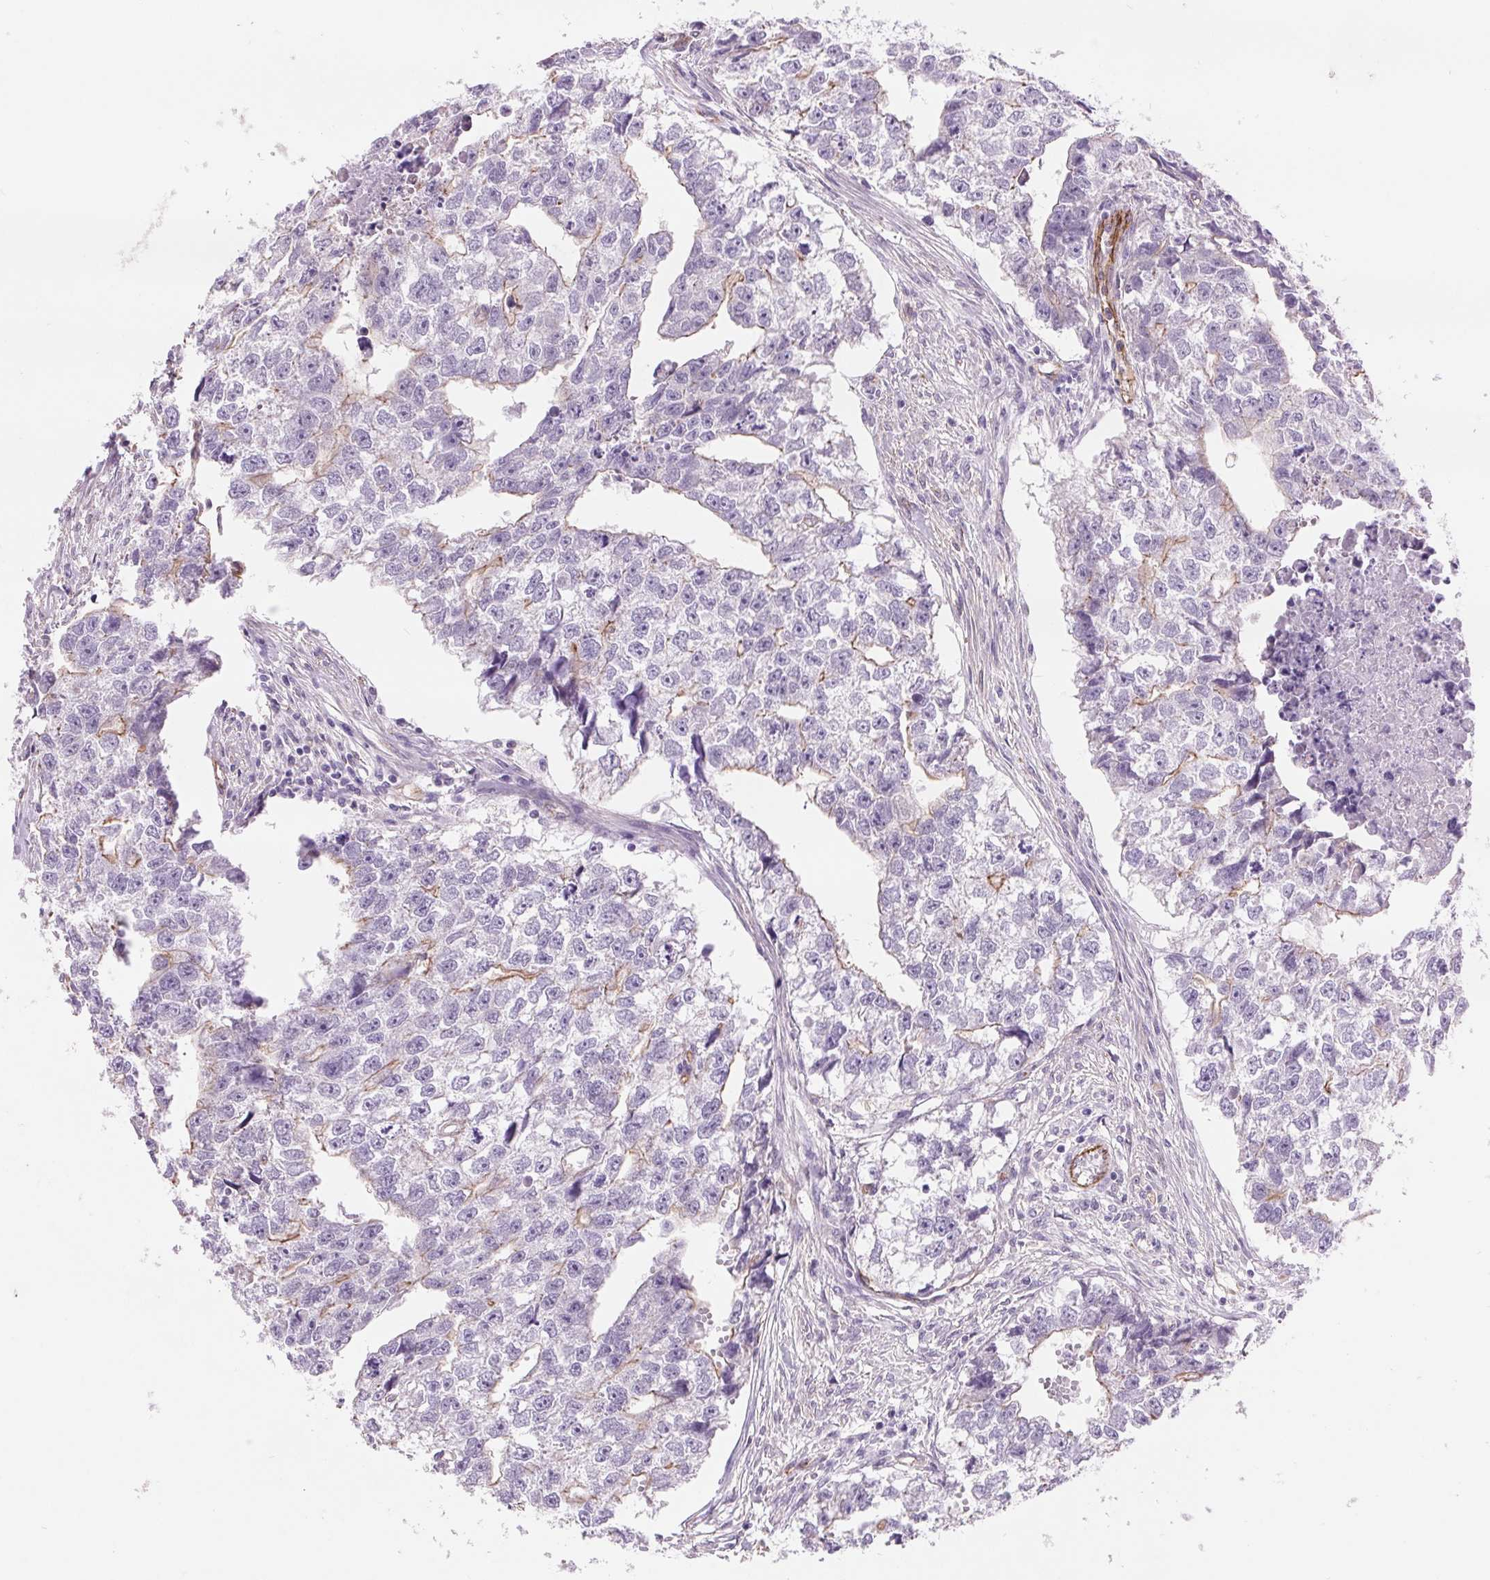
{"staining": {"intensity": "weak", "quantity": "<25%", "location": "cytoplasmic/membranous"}, "tissue": "testis cancer", "cell_type": "Tumor cells", "image_type": "cancer", "snomed": [{"axis": "morphology", "description": "Carcinoma, Embryonal, NOS"}, {"axis": "morphology", "description": "Teratoma, malignant, NOS"}, {"axis": "topography", "description": "Testis"}], "caption": "Immunohistochemical staining of human embryonal carcinoma (testis) shows no significant positivity in tumor cells. (DAB (3,3'-diaminobenzidine) immunohistochemistry with hematoxylin counter stain).", "gene": "DIXDC1", "patient": {"sex": "male", "age": 44}}